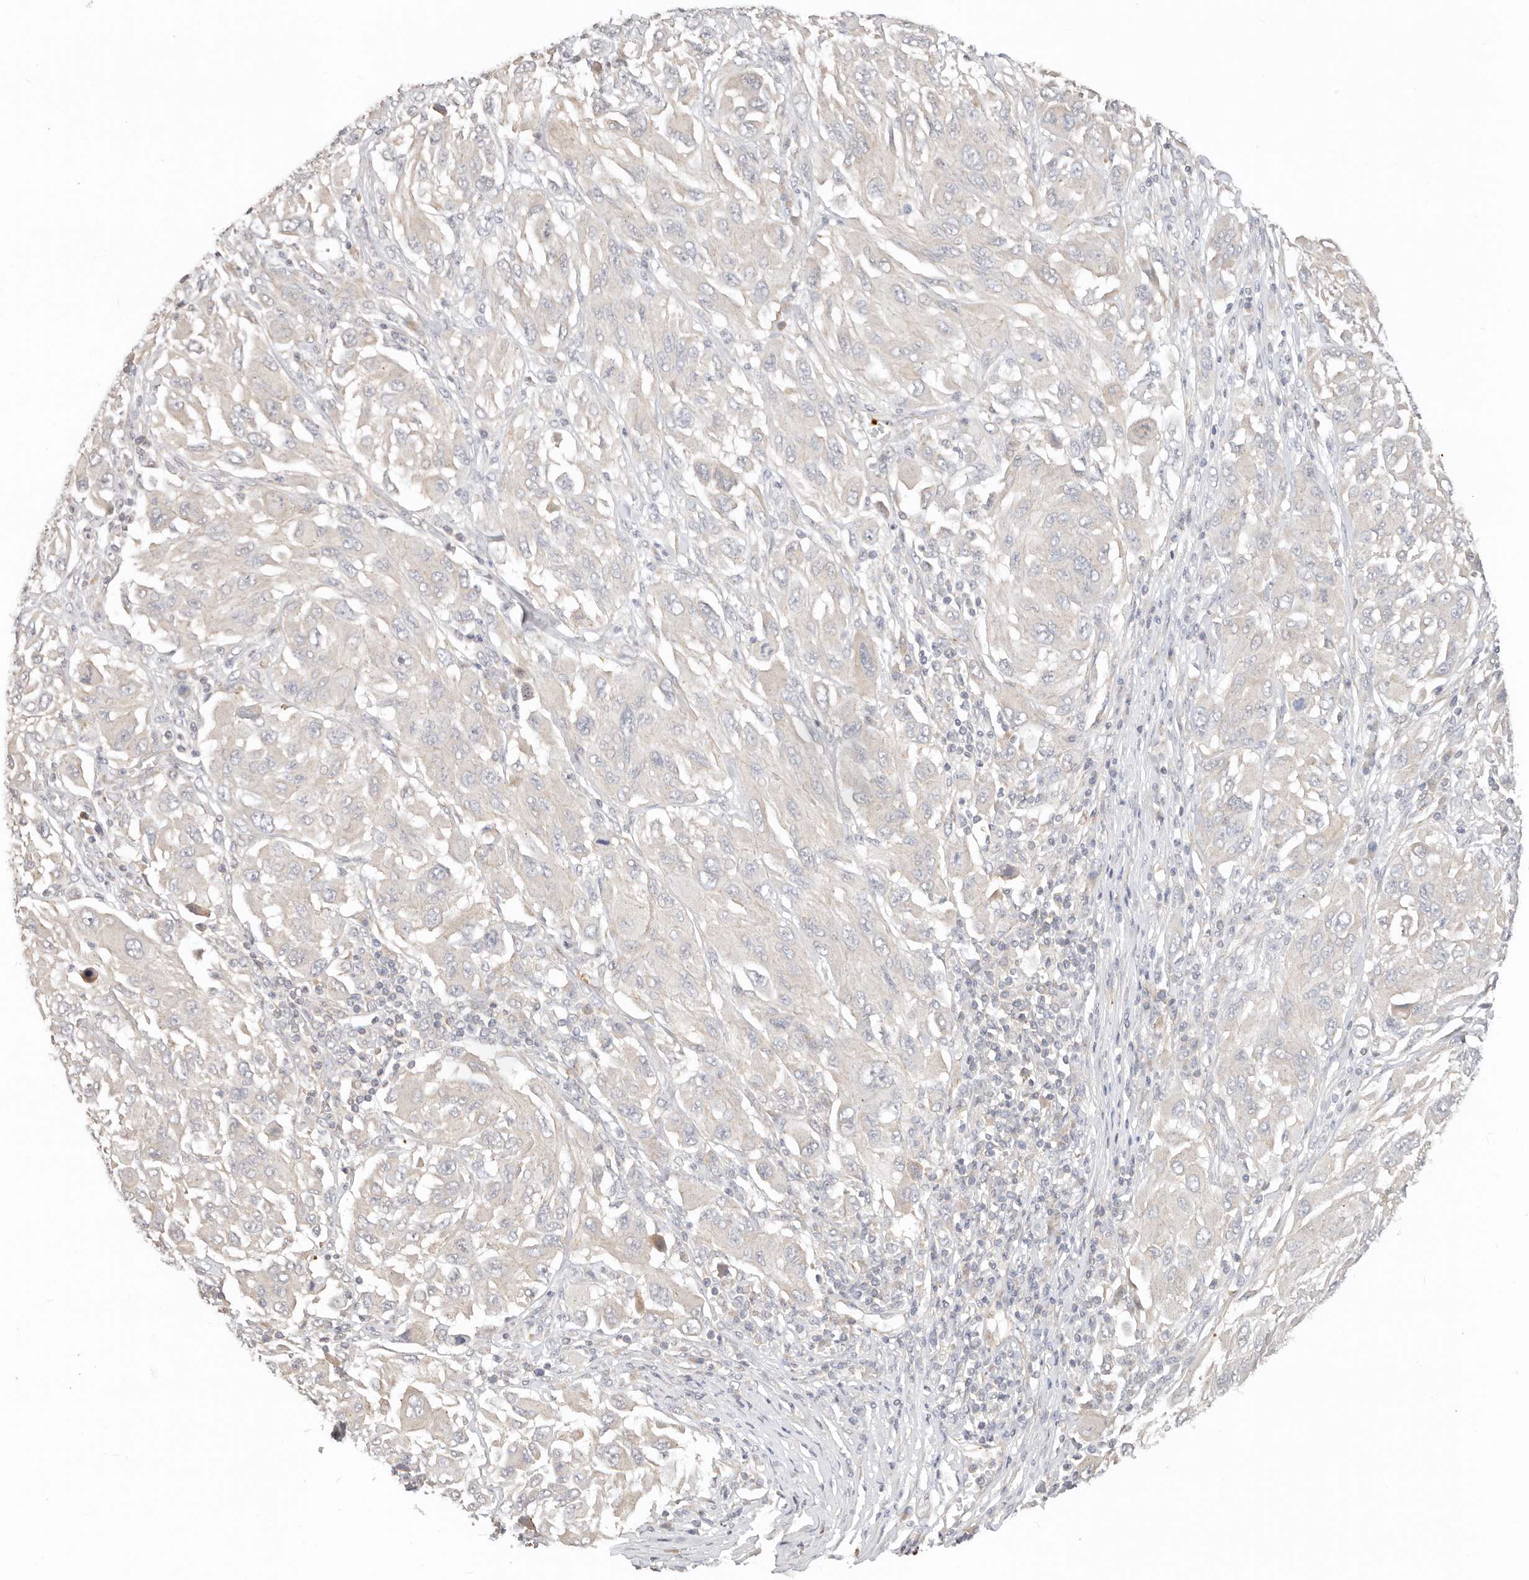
{"staining": {"intensity": "negative", "quantity": "none", "location": "none"}, "tissue": "melanoma", "cell_type": "Tumor cells", "image_type": "cancer", "snomed": [{"axis": "morphology", "description": "Malignant melanoma, NOS"}, {"axis": "topography", "description": "Skin"}], "caption": "This is an immunohistochemistry photomicrograph of malignant melanoma. There is no positivity in tumor cells.", "gene": "ZRANB1", "patient": {"sex": "female", "age": 91}}